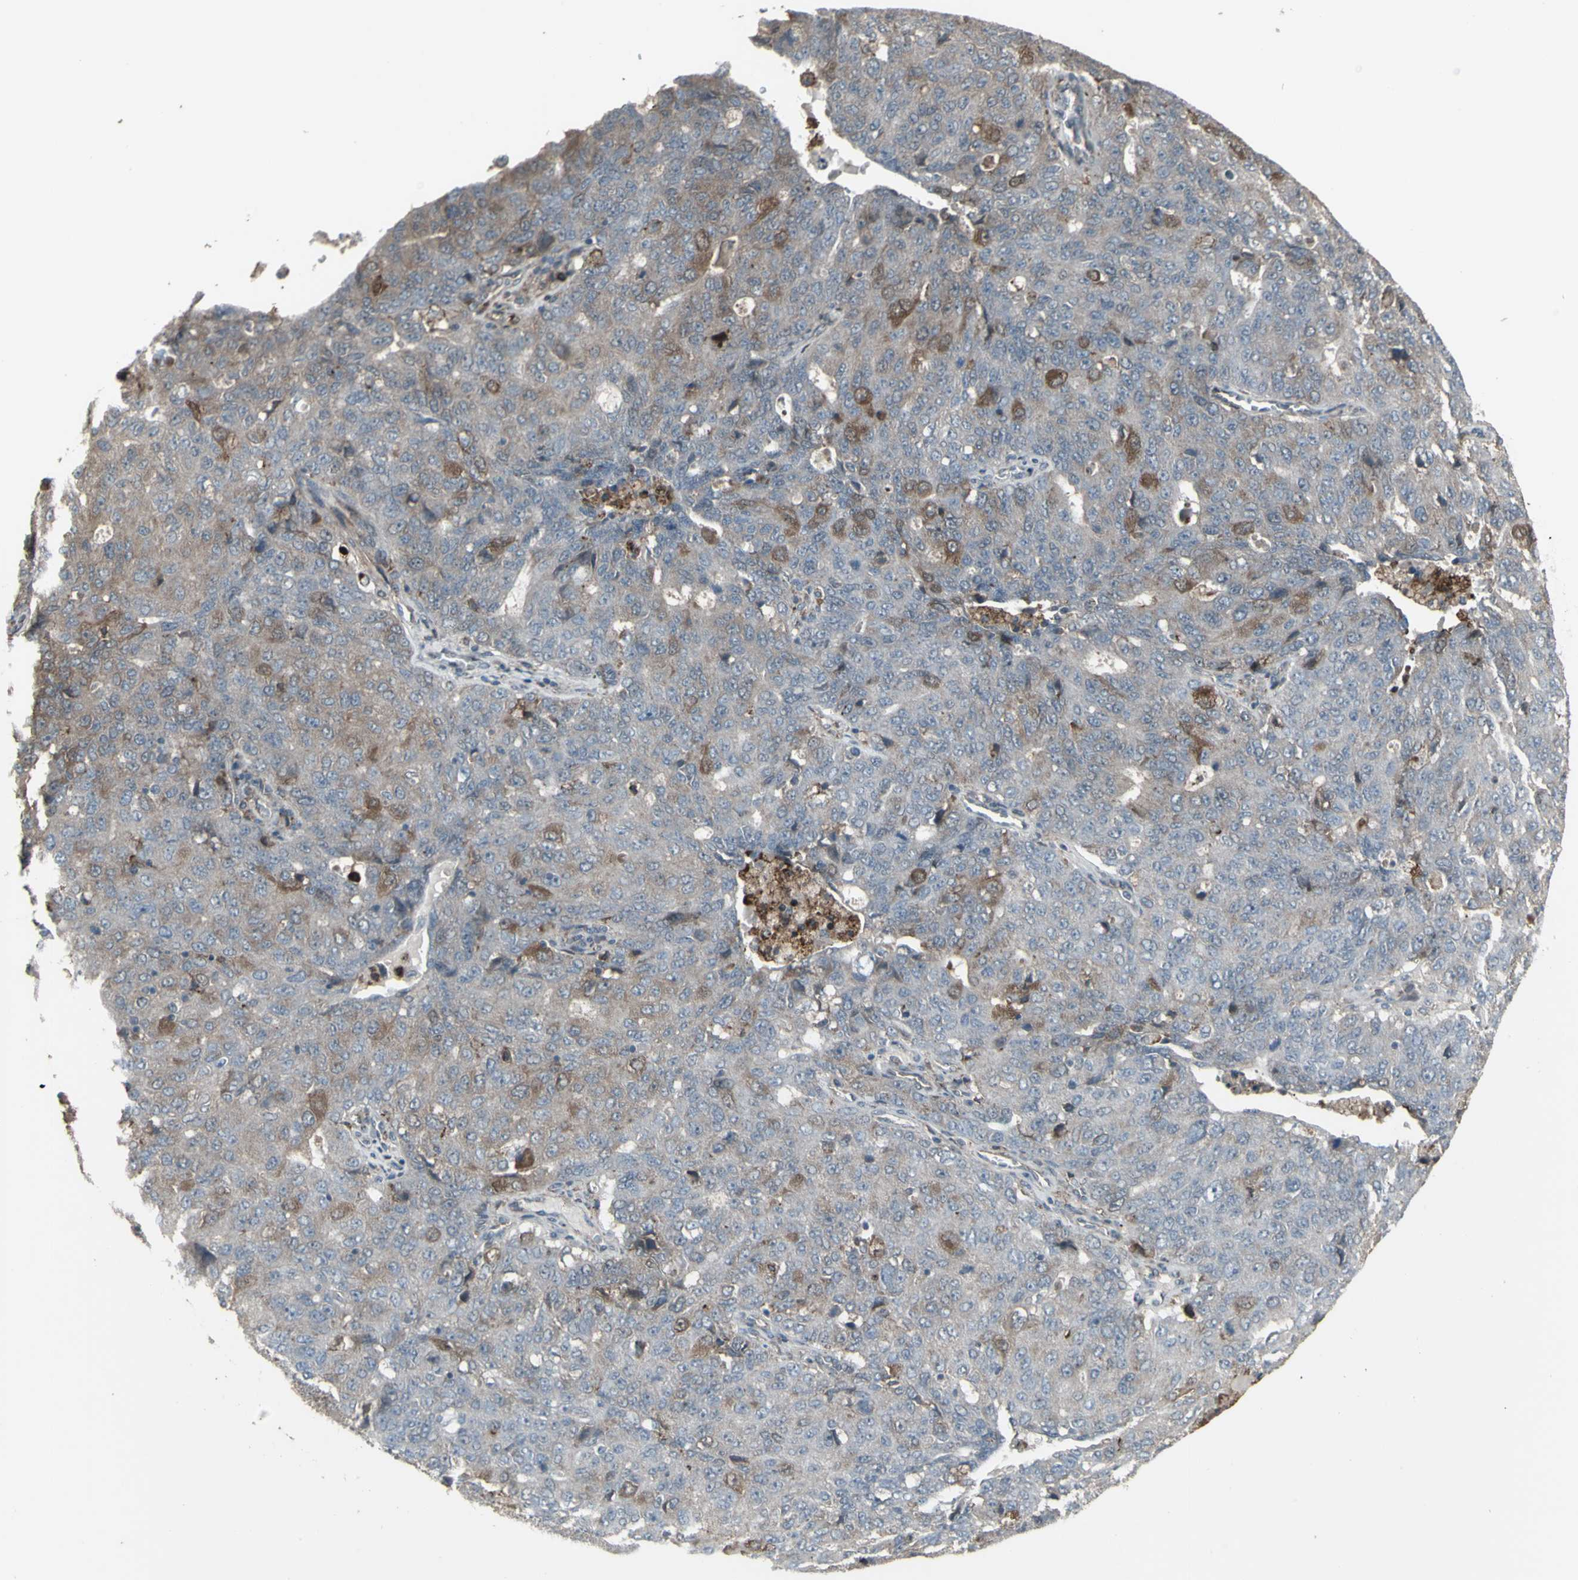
{"staining": {"intensity": "weak", "quantity": ">75%", "location": "cytoplasmic/membranous"}, "tissue": "ovarian cancer", "cell_type": "Tumor cells", "image_type": "cancer", "snomed": [{"axis": "morphology", "description": "Carcinoma, endometroid"}, {"axis": "topography", "description": "Ovary"}], "caption": "Immunohistochemistry (IHC) (DAB (3,3'-diaminobenzidine)) staining of endometroid carcinoma (ovarian) demonstrates weak cytoplasmic/membranous protein positivity in approximately >75% of tumor cells.", "gene": "SMO", "patient": {"sex": "female", "age": 62}}